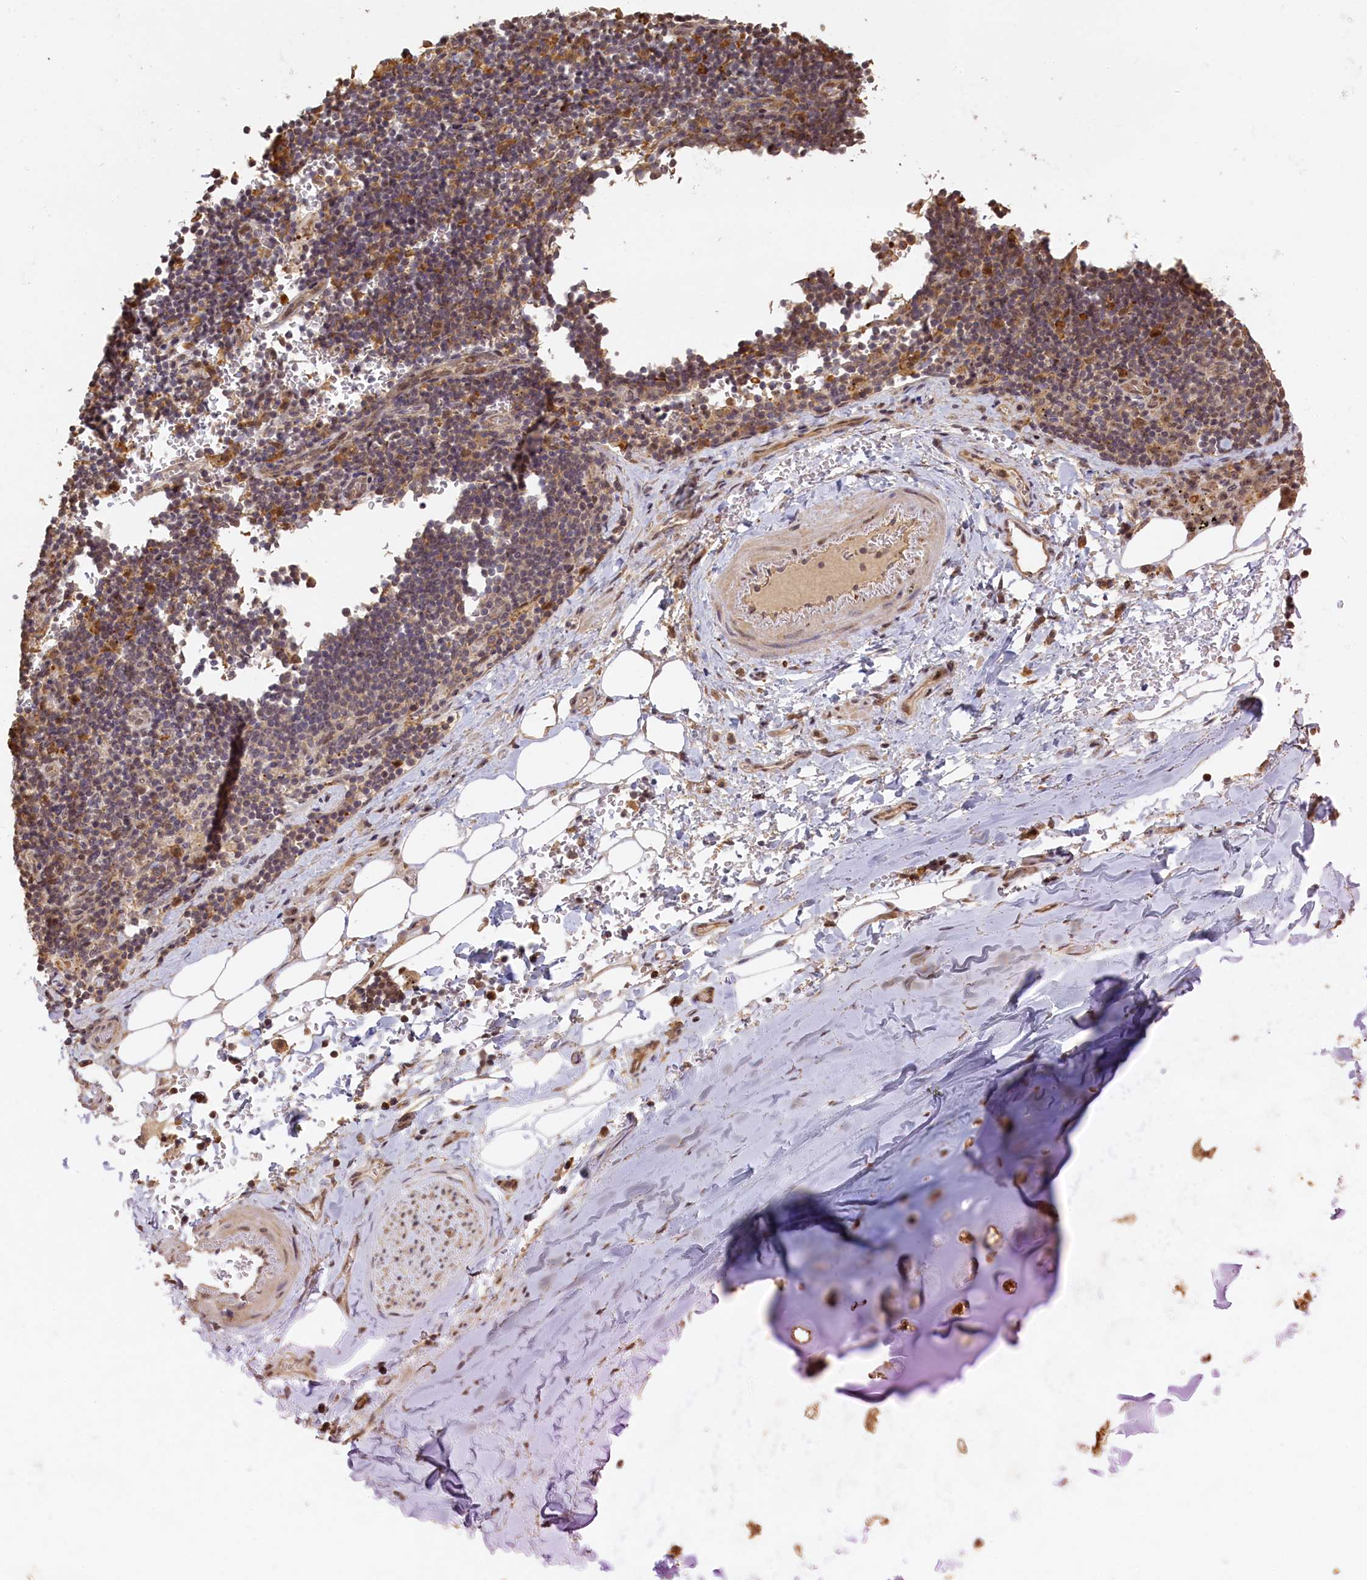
{"staining": {"intensity": "moderate", "quantity": ">75%", "location": "cytoplasmic/membranous"}, "tissue": "adipose tissue", "cell_type": "Adipocytes", "image_type": "normal", "snomed": [{"axis": "morphology", "description": "Normal tissue, NOS"}, {"axis": "topography", "description": "Lymph node"}, {"axis": "topography", "description": "Cartilage tissue"}, {"axis": "topography", "description": "Bronchus"}], "caption": "Unremarkable adipose tissue exhibits moderate cytoplasmic/membranous expression in approximately >75% of adipocytes.", "gene": "UCHL3", "patient": {"sex": "male", "age": 63}}